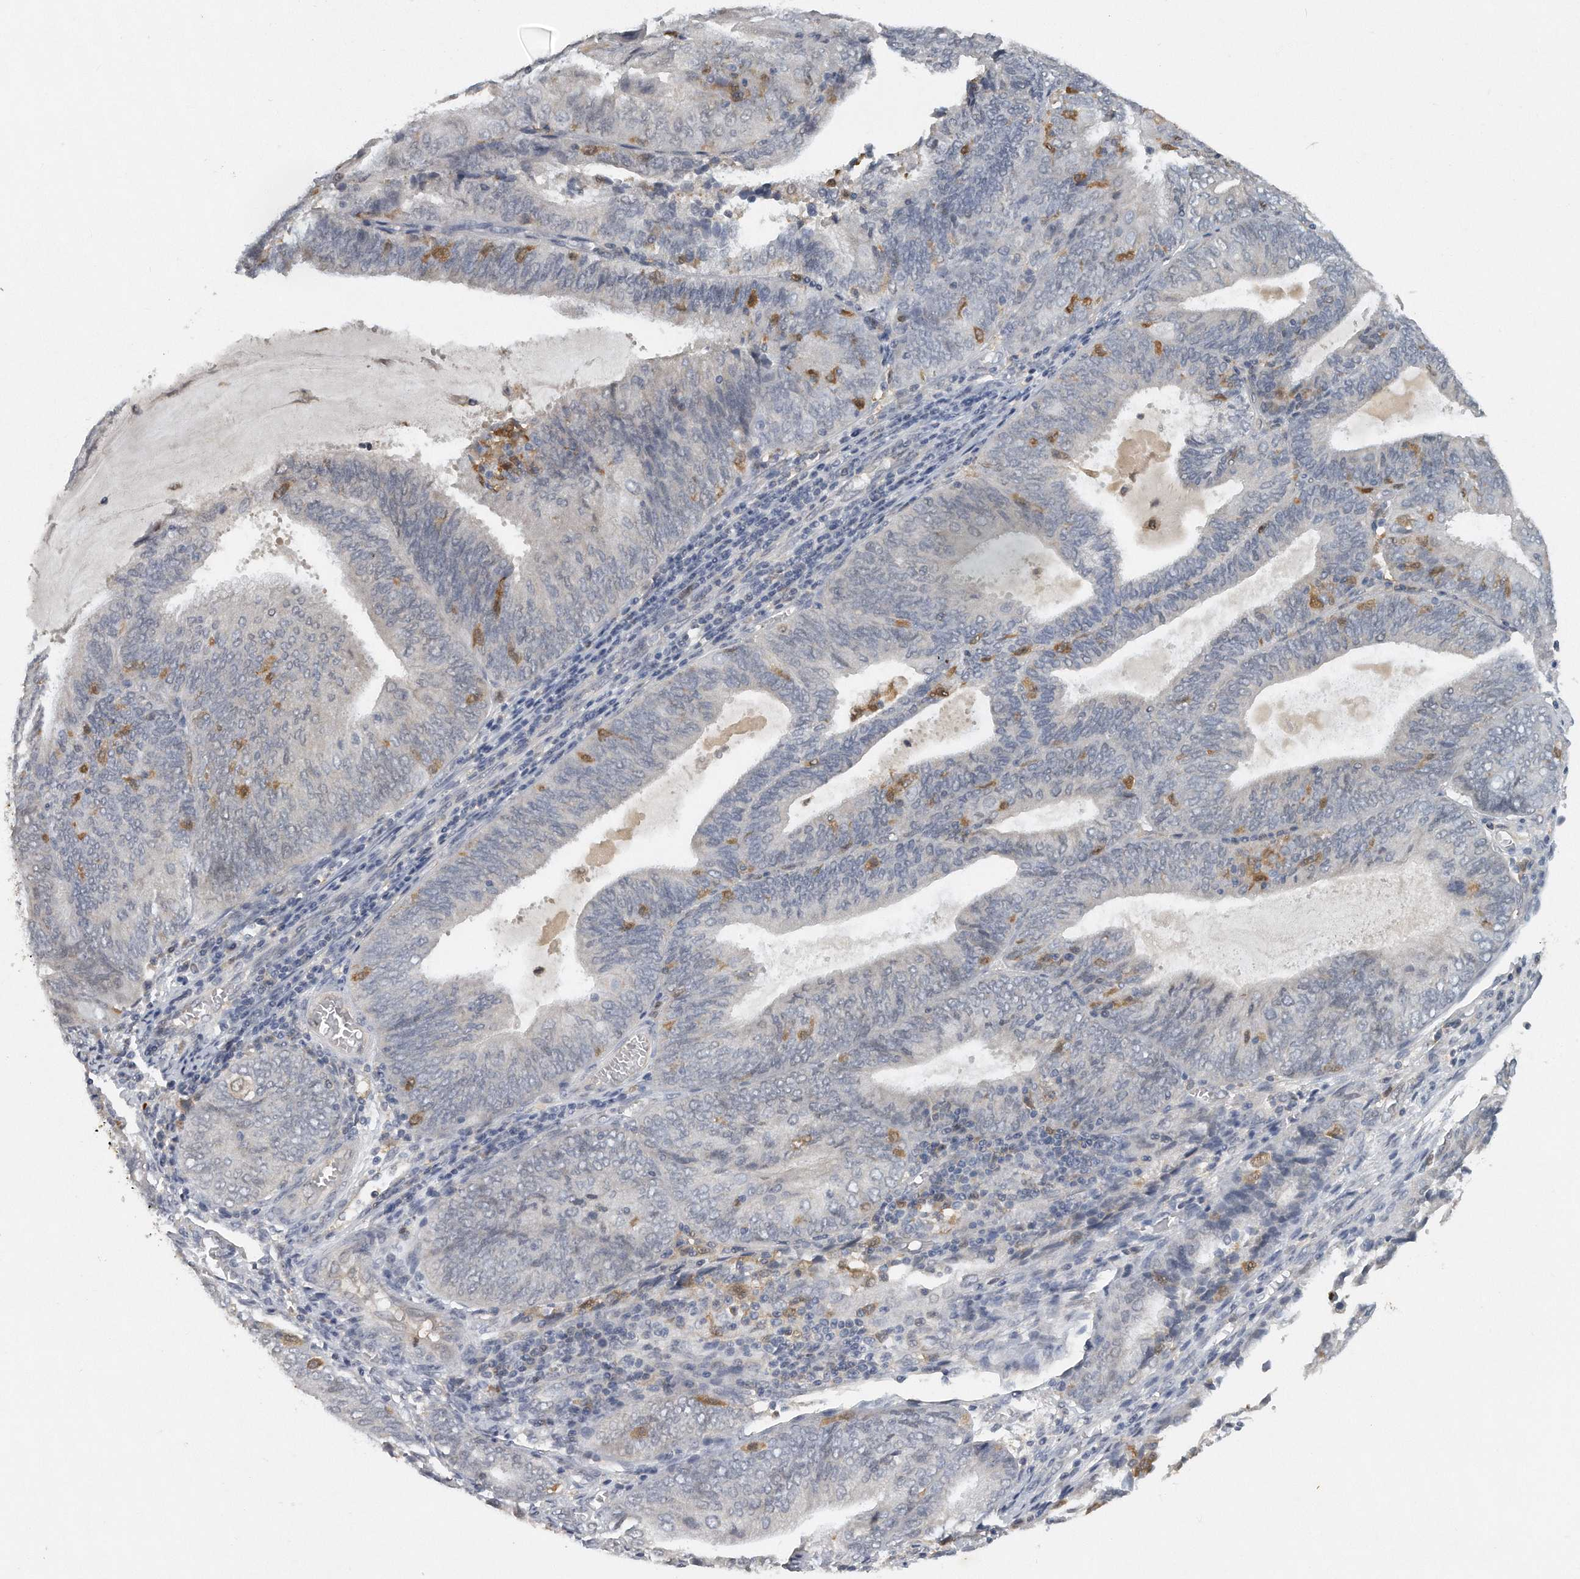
{"staining": {"intensity": "negative", "quantity": "none", "location": "none"}, "tissue": "endometrial cancer", "cell_type": "Tumor cells", "image_type": "cancer", "snomed": [{"axis": "morphology", "description": "Adenocarcinoma, NOS"}, {"axis": "topography", "description": "Endometrium"}], "caption": "An IHC histopathology image of endometrial cancer is shown. There is no staining in tumor cells of endometrial cancer.", "gene": "CAMK1", "patient": {"sex": "female", "age": 81}}